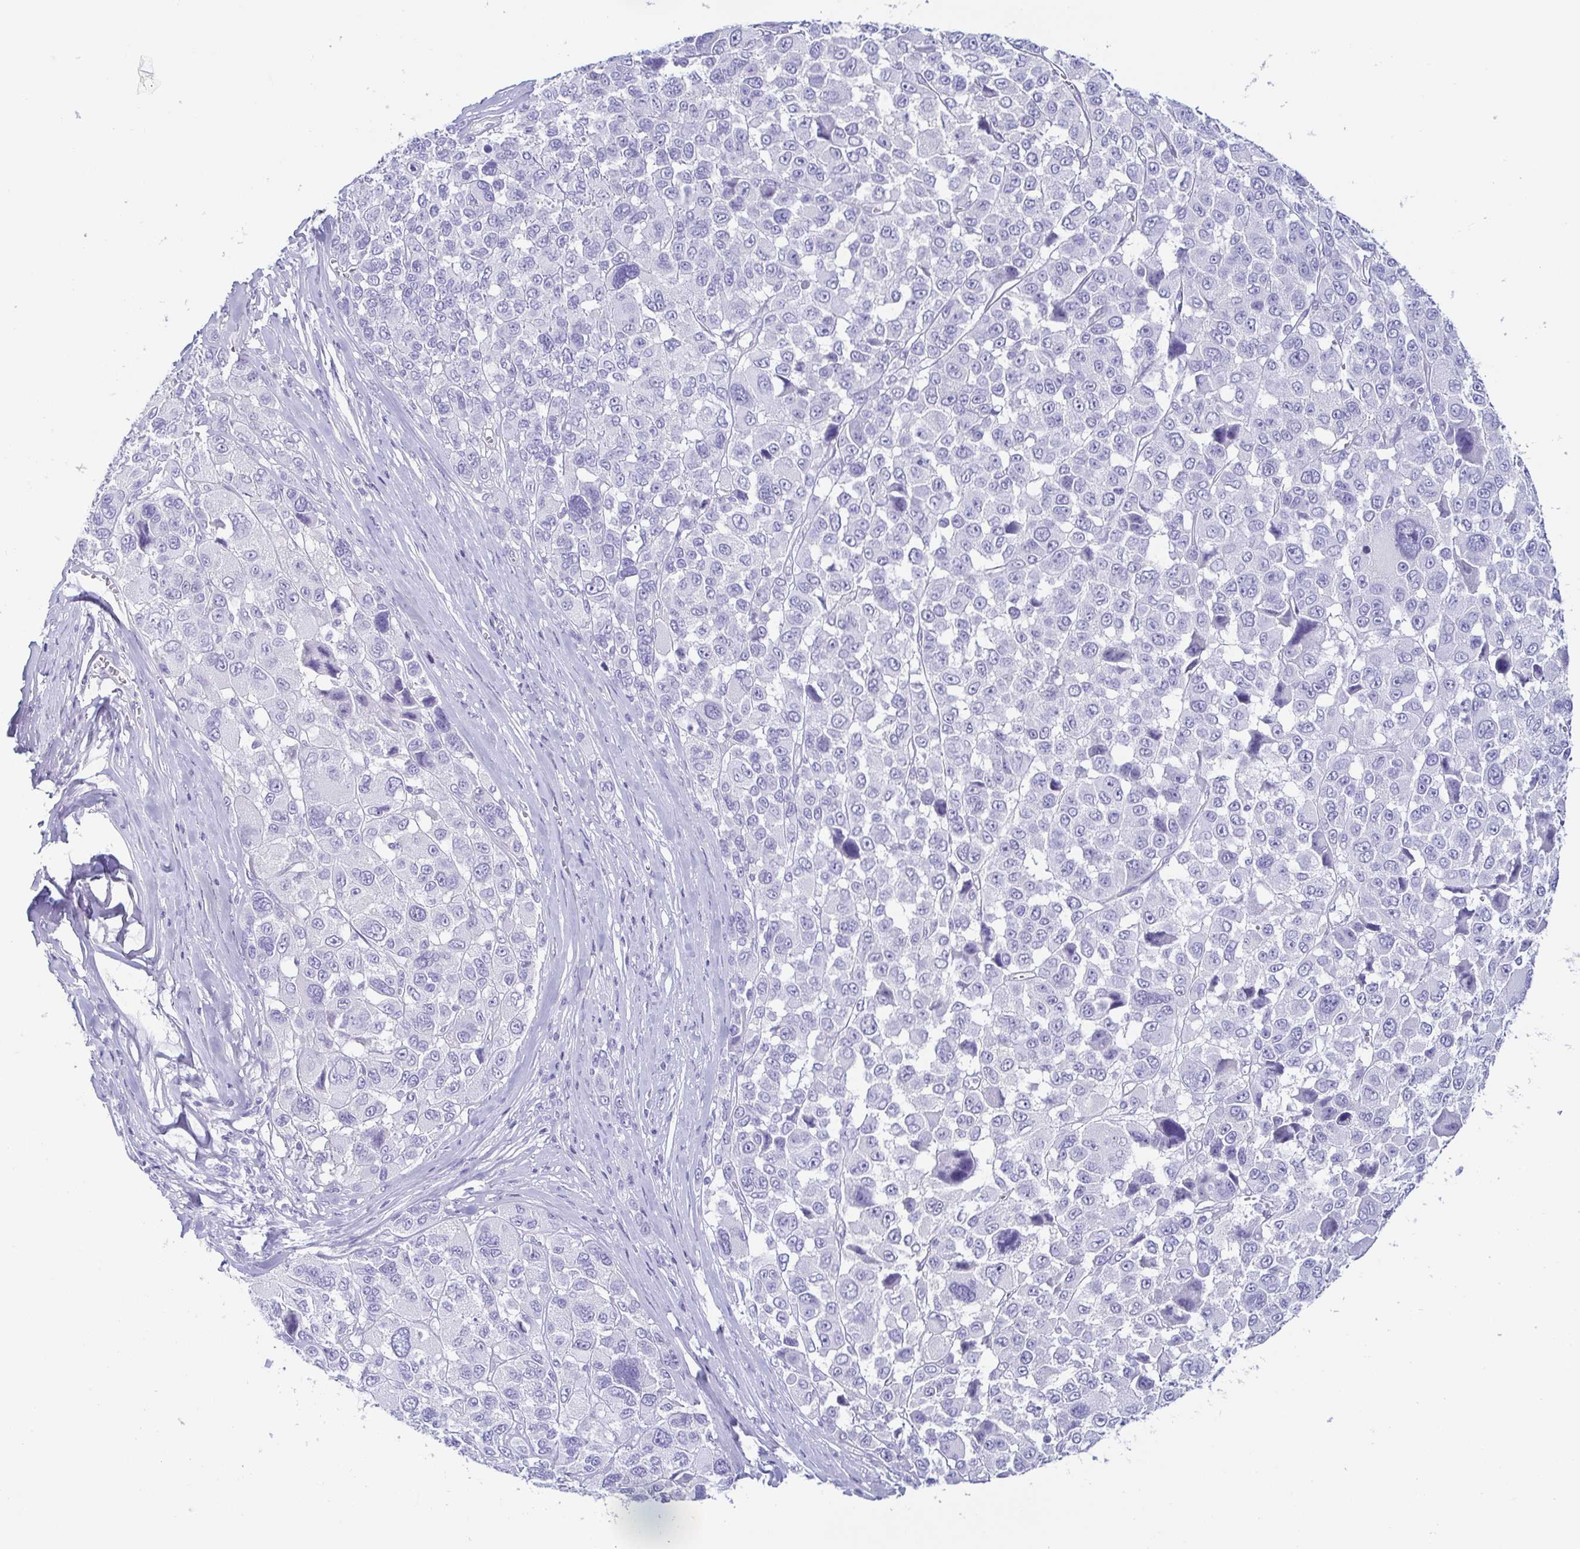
{"staining": {"intensity": "negative", "quantity": "none", "location": "none"}, "tissue": "melanoma", "cell_type": "Tumor cells", "image_type": "cancer", "snomed": [{"axis": "morphology", "description": "Malignant melanoma, NOS"}, {"axis": "topography", "description": "Skin"}], "caption": "Immunohistochemical staining of human melanoma displays no significant staining in tumor cells. (DAB immunohistochemistry with hematoxylin counter stain).", "gene": "PRR4", "patient": {"sex": "female", "age": 66}}